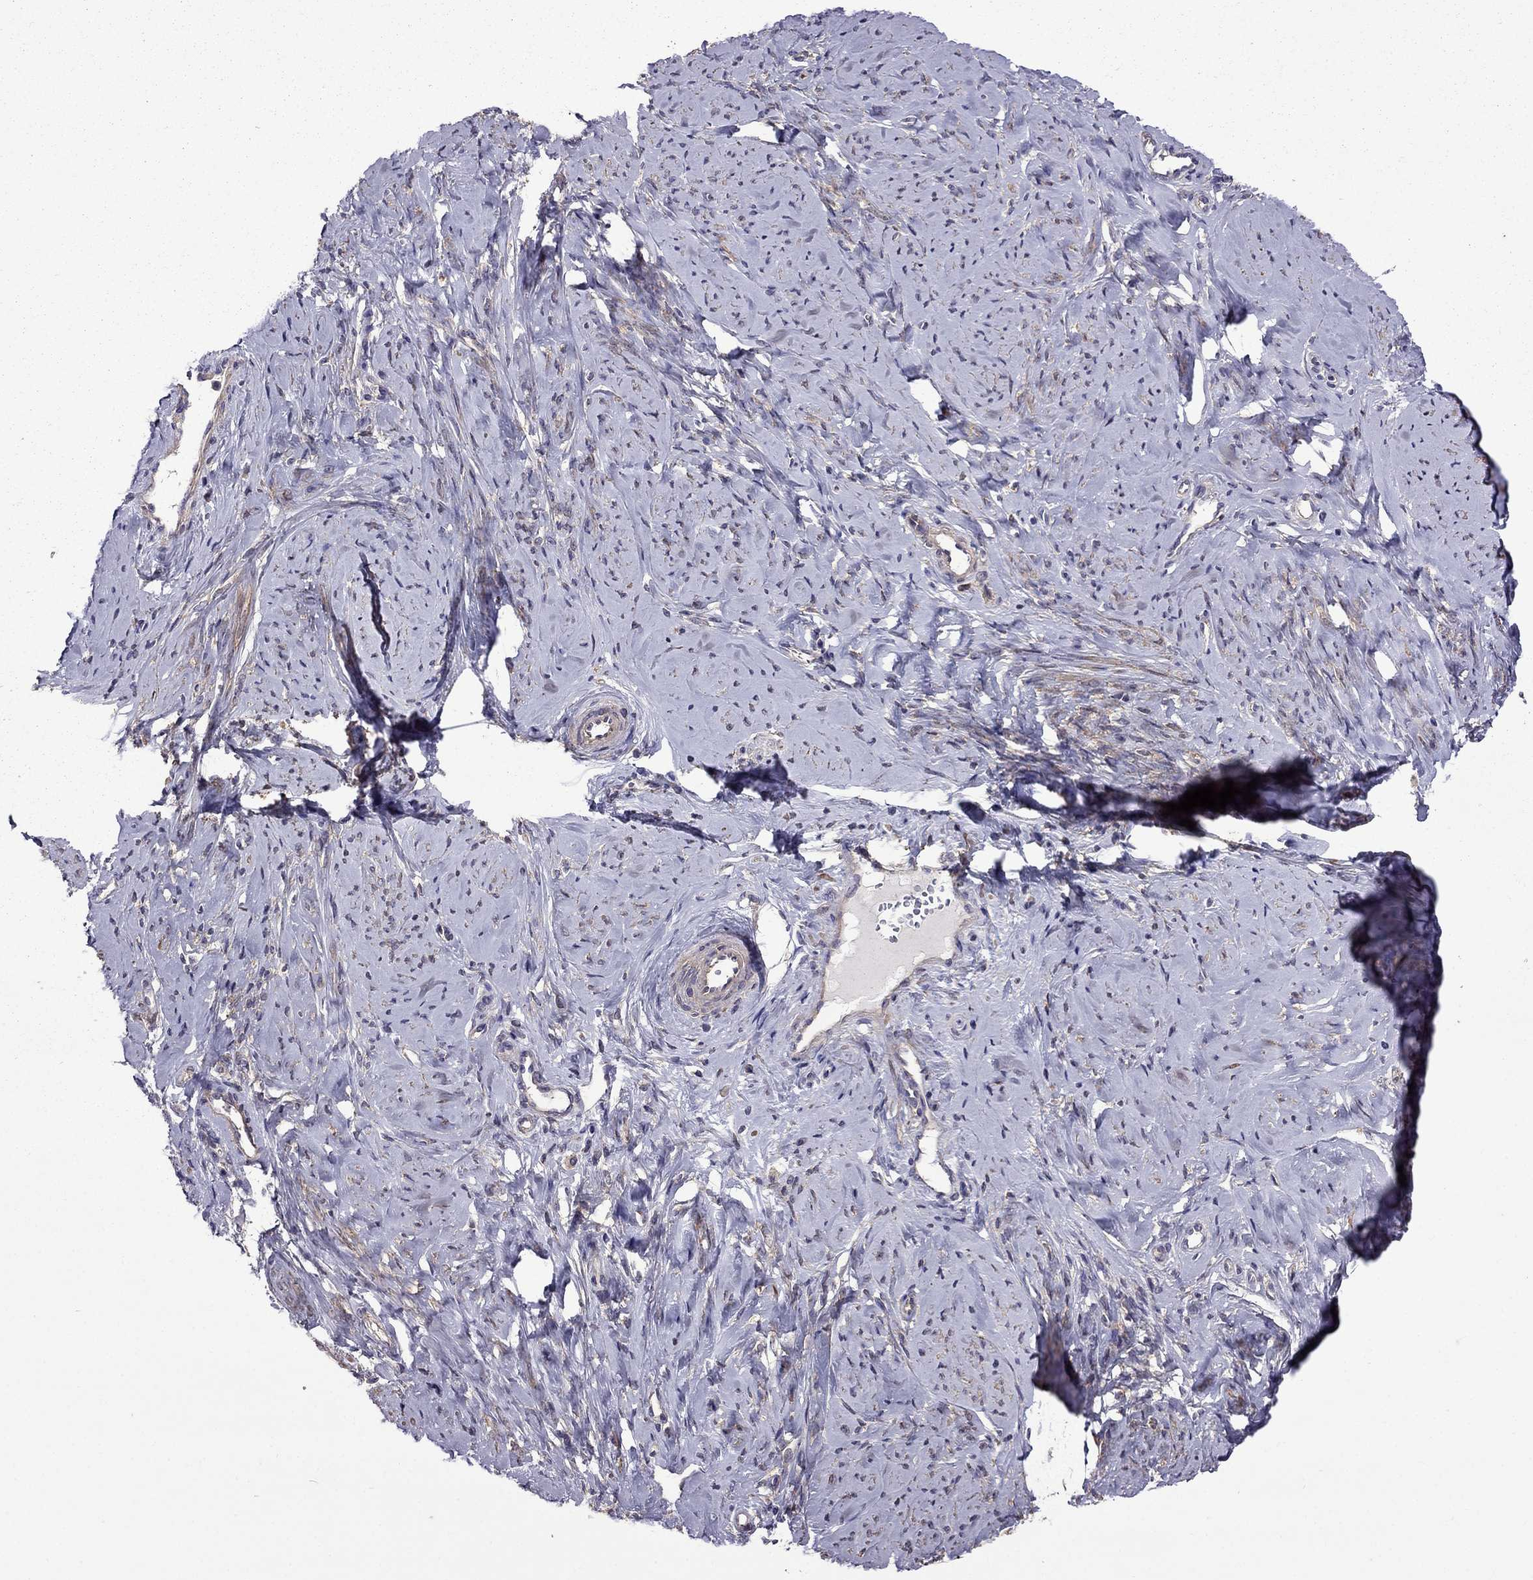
{"staining": {"intensity": "strong", "quantity": "25%-75%", "location": "cytoplasmic/membranous"}, "tissue": "smooth muscle", "cell_type": "Smooth muscle cells", "image_type": "normal", "snomed": [{"axis": "morphology", "description": "Normal tissue, NOS"}, {"axis": "topography", "description": "Smooth muscle"}], "caption": "IHC of normal human smooth muscle exhibits high levels of strong cytoplasmic/membranous positivity in approximately 25%-75% of smooth muscle cells.", "gene": "ITGB1", "patient": {"sex": "female", "age": 48}}